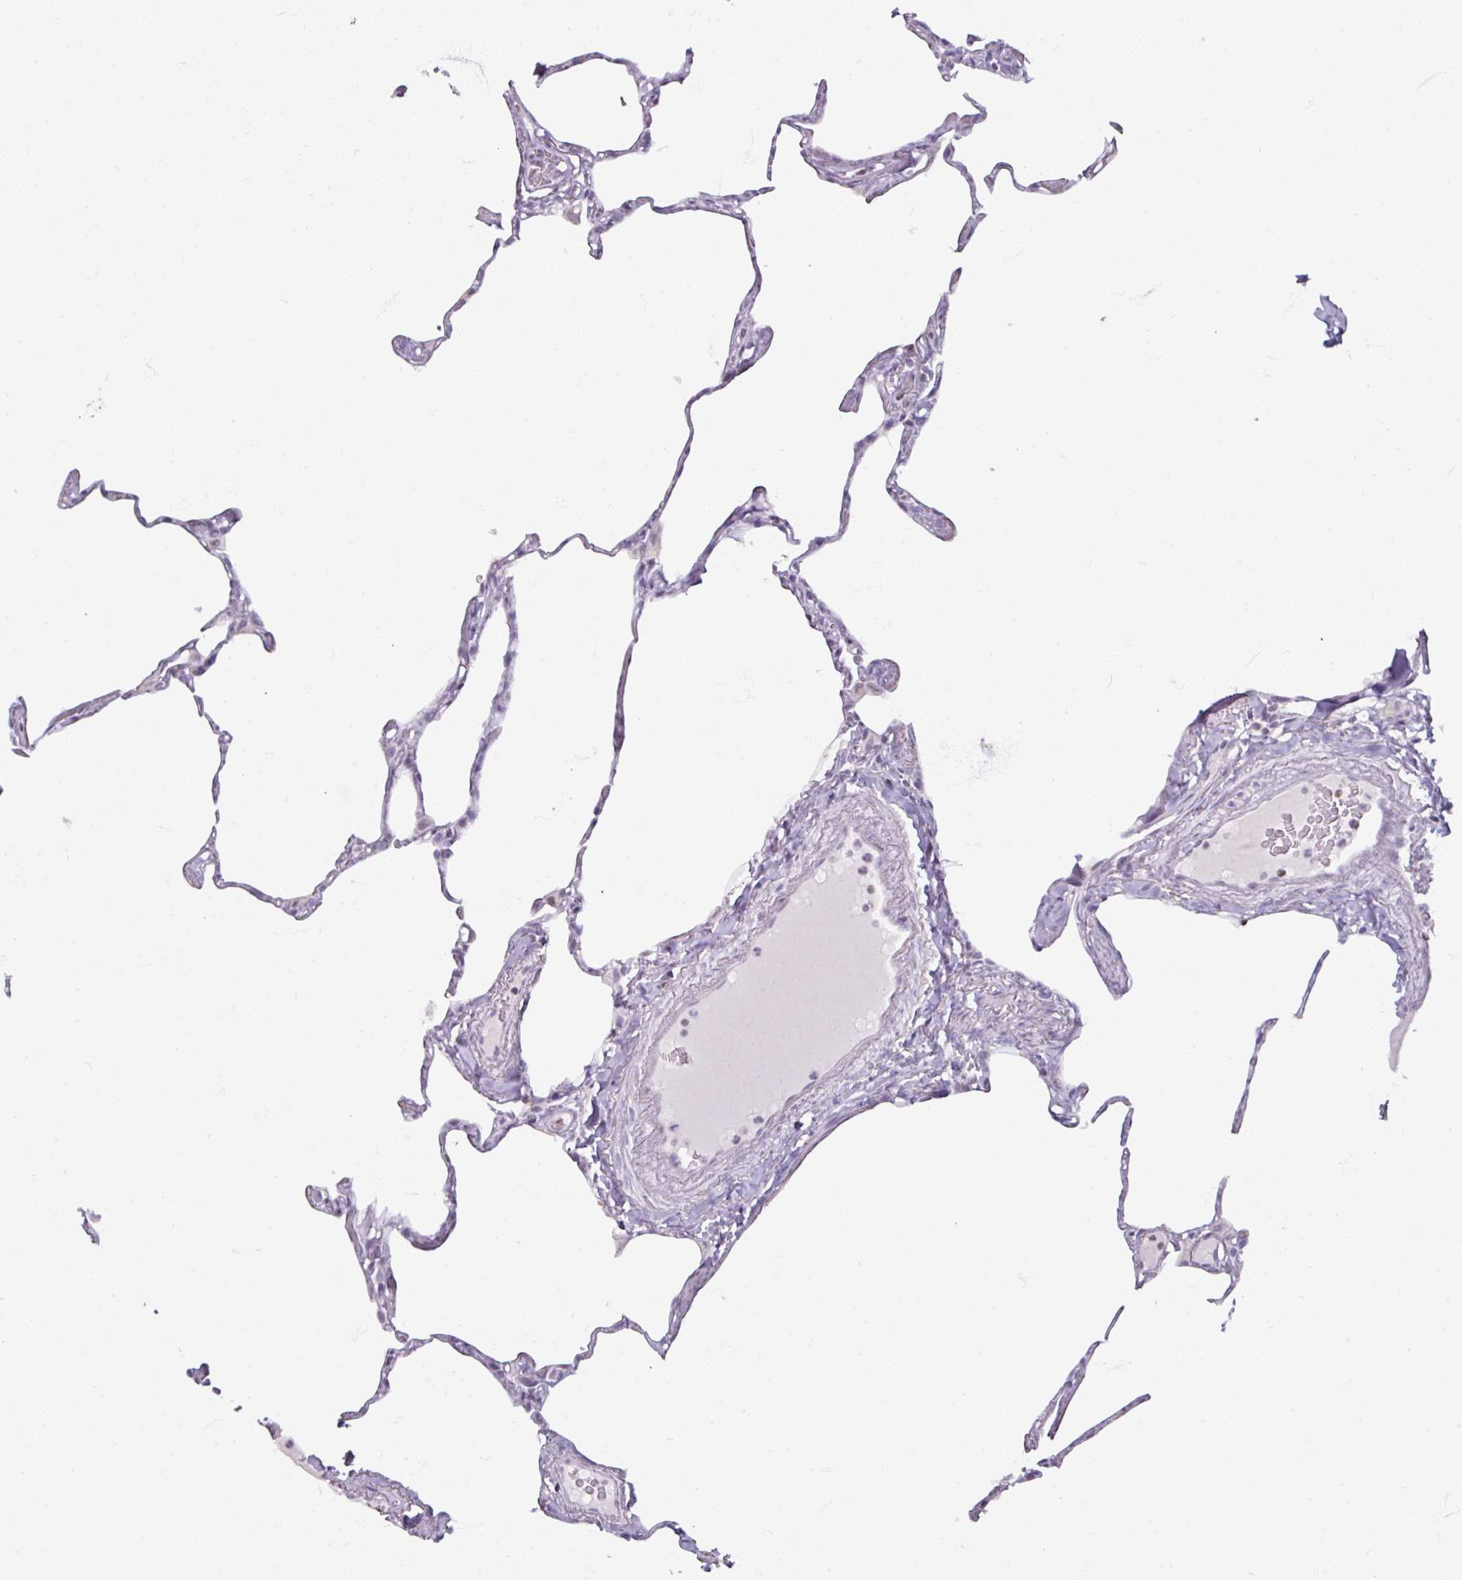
{"staining": {"intensity": "negative", "quantity": "none", "location": "none"}, "tissue": "lung", "cell_type": "Alveolar cells", "image_type": "normal", "snomed": [{"axis": "morphology", "description": "Normal tissue, NOS"}, {"axis": "topography", "description": "Lung"}], "caption": "This is an IHC histopathology image of benign human lung. There is no positivity in alveolar cells.", "gene": "ATAD2", "patient": {"sex": "male", "age": 65}}